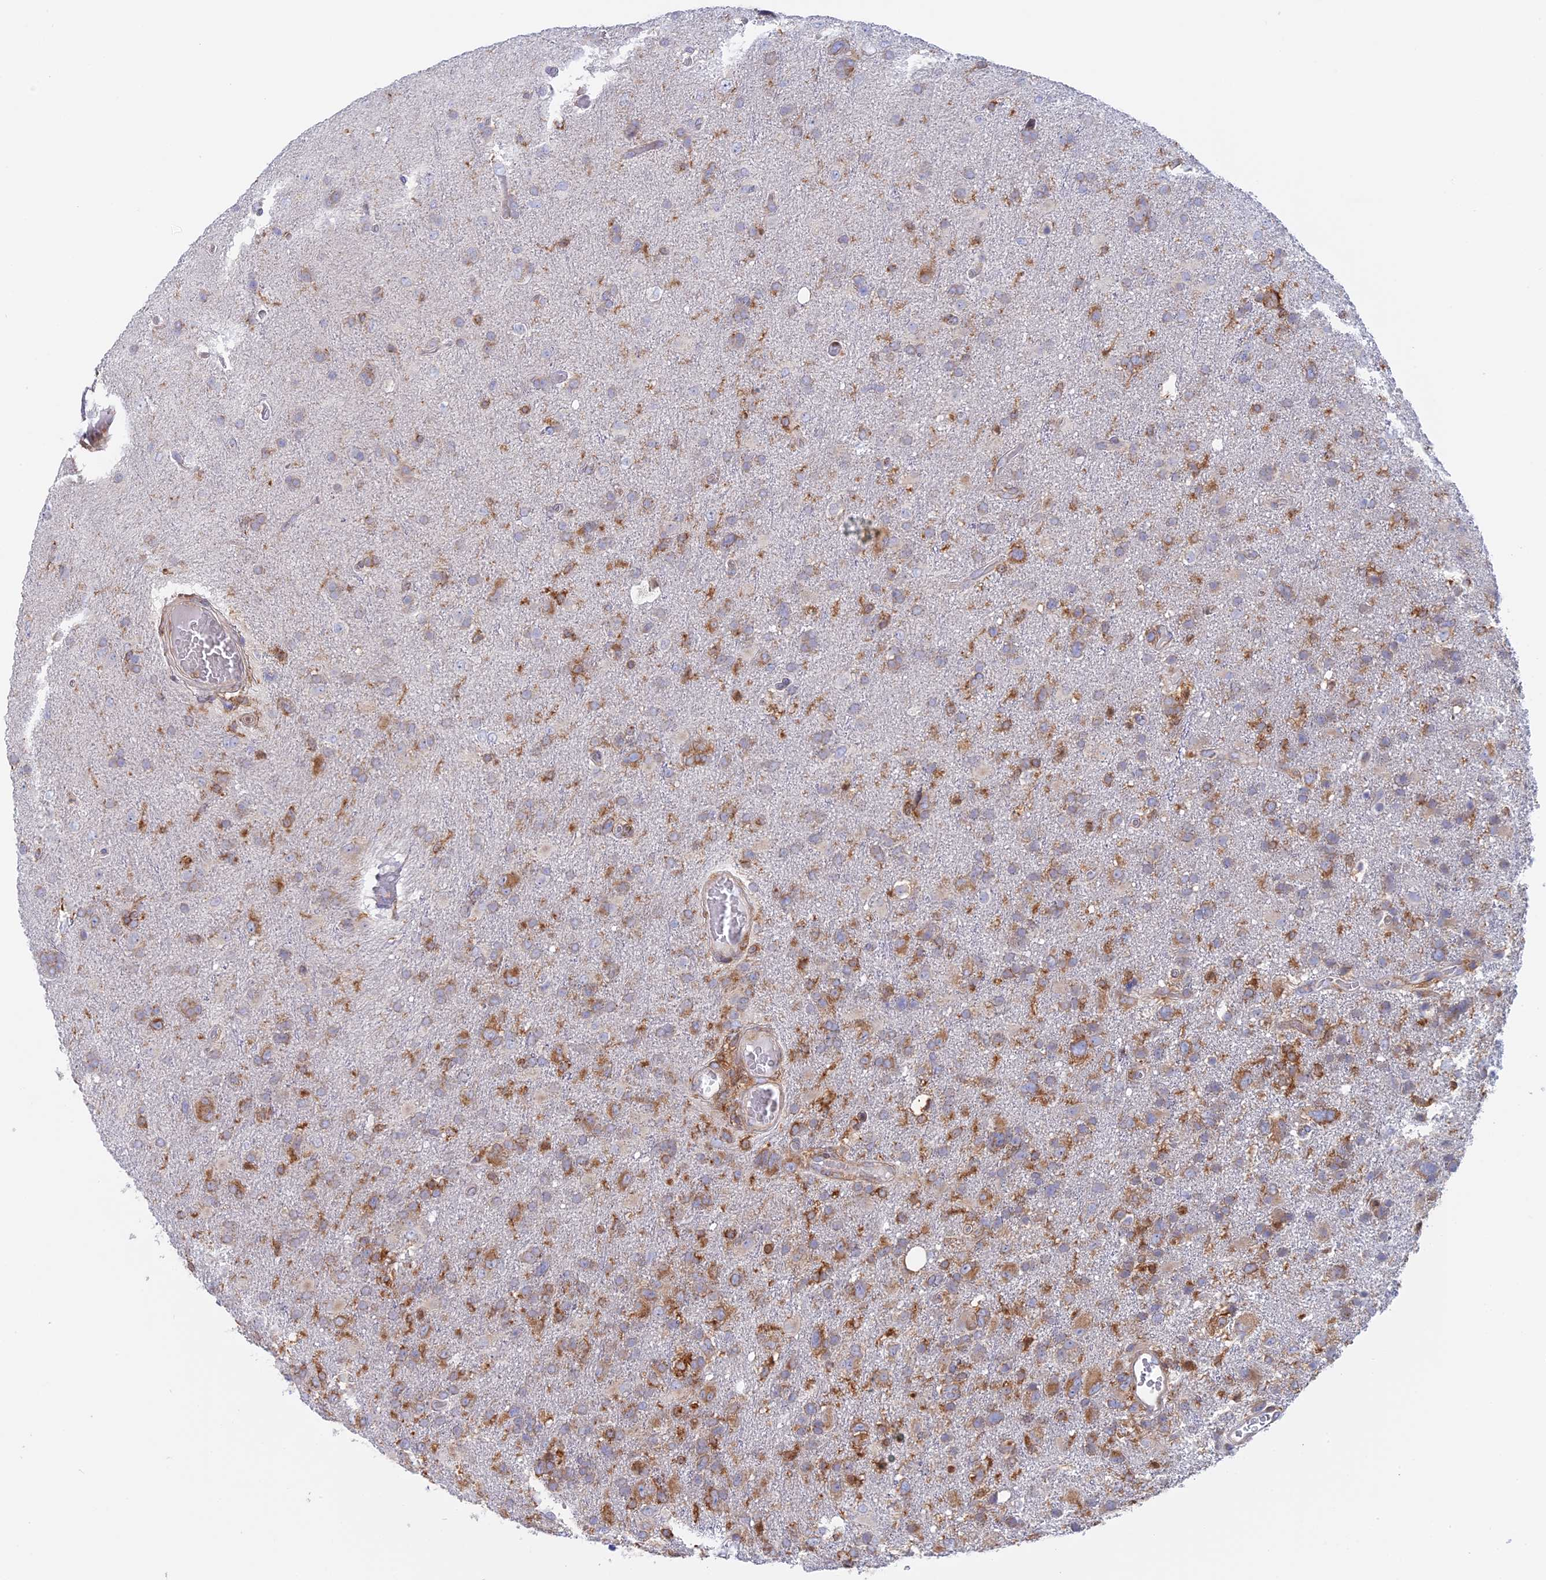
{"staining": {"intensity": "moderate", "quantity": "<25%", "location": "cytoplasmic/membranous"}, "tissue": "glioma", "cell_type": "Tumor cells", "image_type": "cancer", "snomed": [{"axis": "morphology", "description": "Glioma, malignant, High grade"}, {"axis": "topography", "description": "Brain"}], "caption": "A brown stain shows moderate cytoplasmic/membranous expression of a protein in malignant high-grade glioma tumor cells.", "gene": "GMIP", "patient": {"sex": "male", "age": 61}}